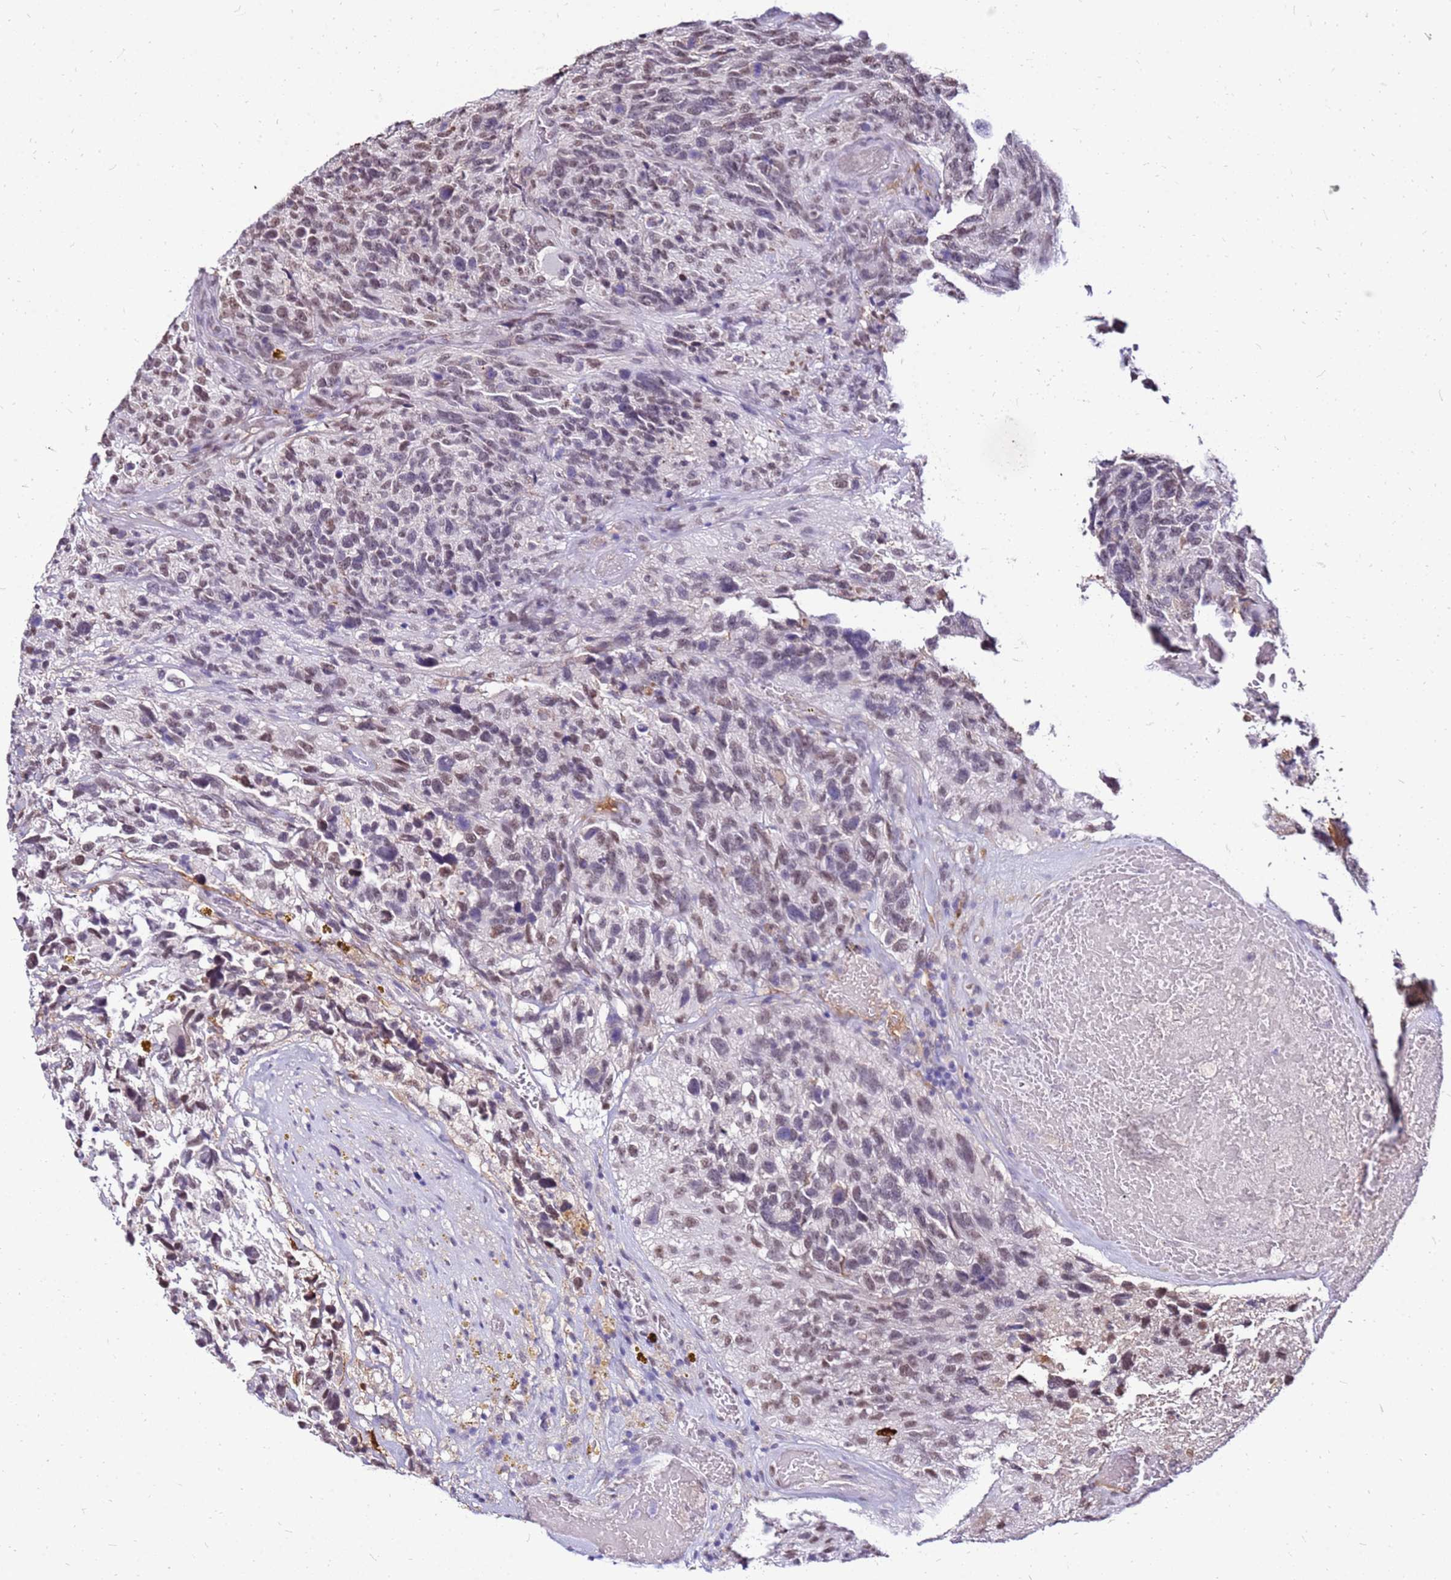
{"staining": {"intensity": "weak", "quantity": "25%-75%", "location": "nuclear"}, "tissue": "glioma", "cell_type": "Tumor cells", "image_type": "cancer", "snomed": [{"axis": "morphology", "description": "Glioma, malignant, High grade"}, {"axis": "topography", "description": "Brain"}], "caption": "IHC photomicrograph of glioma stained for a protein (brown), which reveals low levels of weak nuclear positivity in approximately 25%-75% of tumor cells.", "gene": "ALDH1A3", "patient": {"sex": "male", "age": 69}}